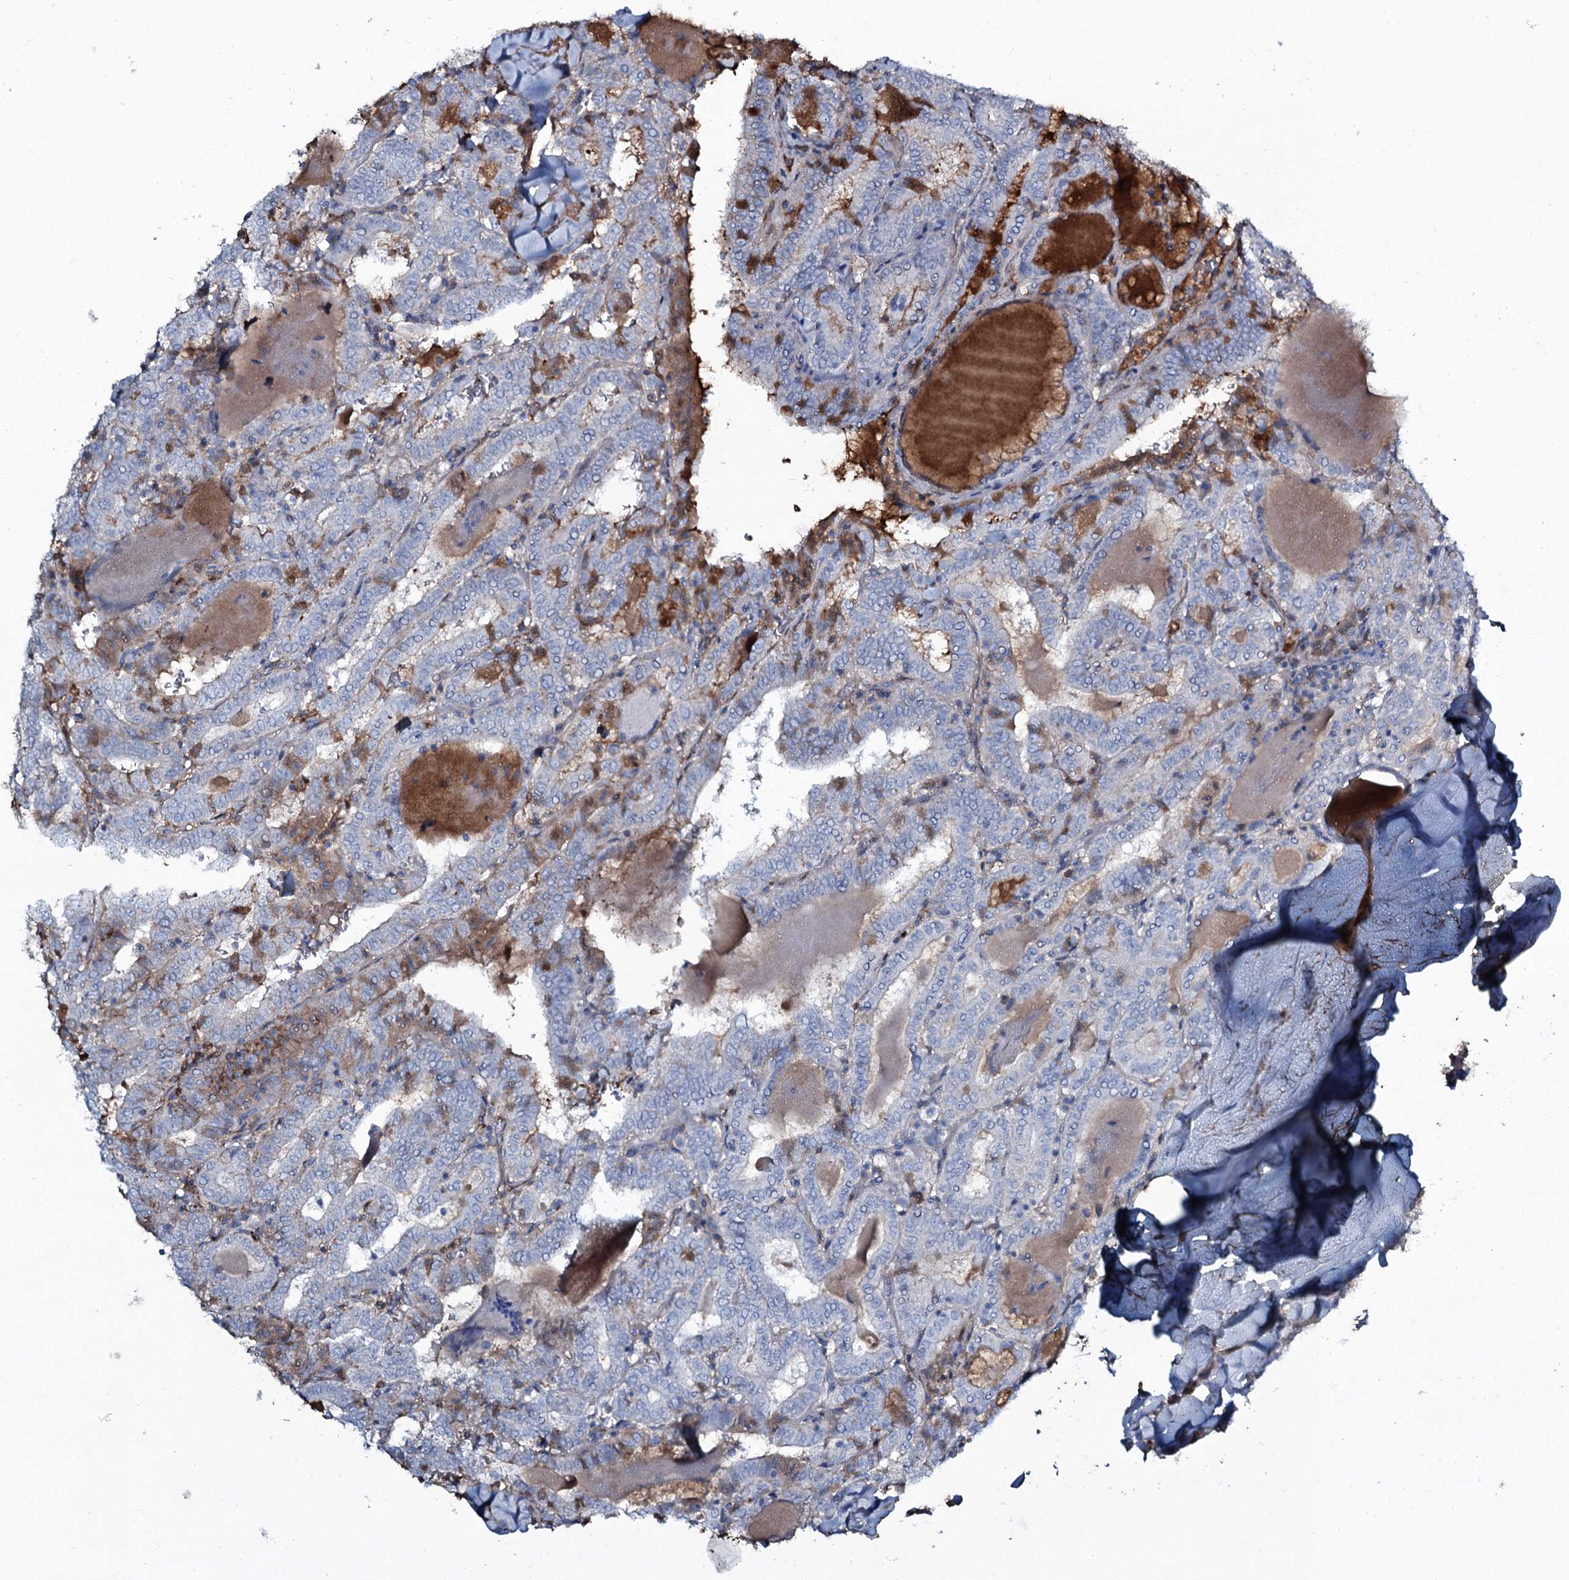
{"staining": {"intensity": "negative", "quantity": "none", "location": "none"}, "tissue": "thyroid cancer", "cell_type": "Tumor cells", "image_type": "cancer", "snomed": [{"axis": "morphology", "description": "Papillary adenocarcinoma, NOS"}, {"axis": "topography", "description": "Thyroid gland"}], "caption": "A micrograph of thyroid papillary adenocarcinoma stained for a protein displays no brown staining in tumor cells.", "gene": "EDN1", "patient": {"sex": "female", "age": 72}}